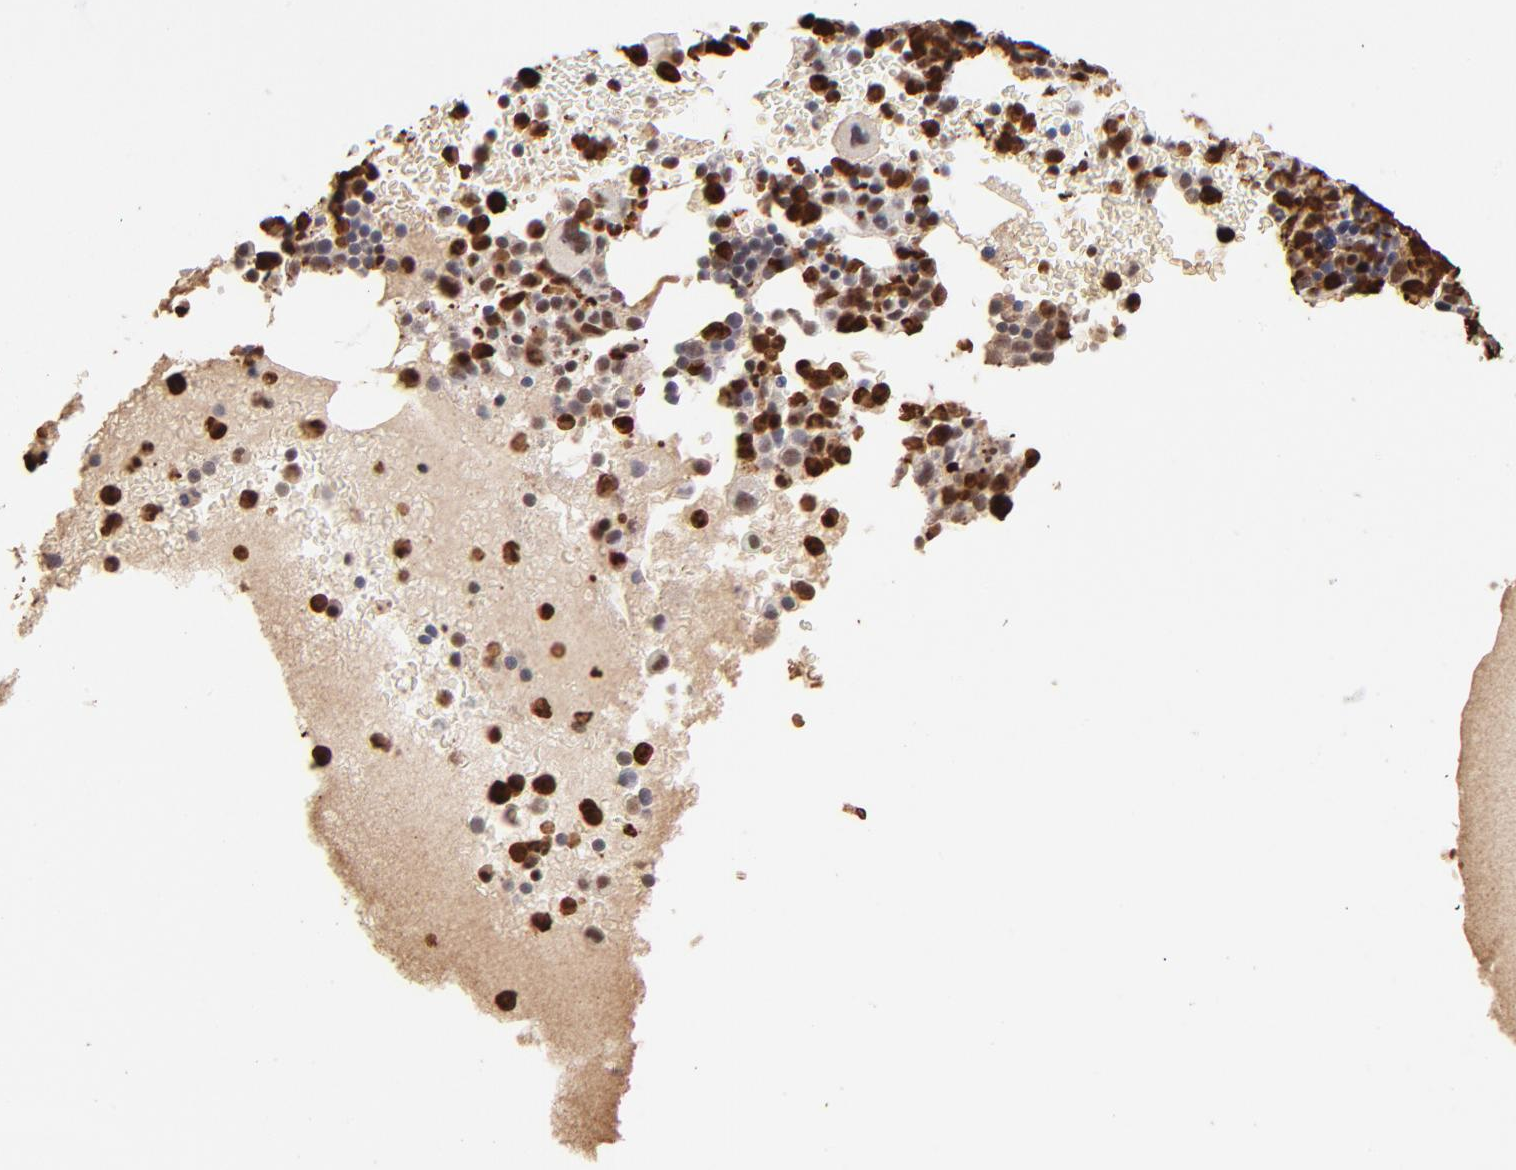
{"staining": {"intensity": "strong", "quantity": "25%-75%", "location": "nuclear"}, "tissue": "bone marrow", "cell_type": "Hematopoietic cells", "image_type": "normal", "snomed": [{"axis": "morphology", "description": "Normal tissue, NOS"}, {"axis": "topography", "description": "Bone marrow"}], "caption": "A brown stain highlights strong nuclear staining of a protein in hematopoietic cells of unremarkable human bone marrow.", "gene": "ZFX", "patient": {"sex": "male", "age": 68}}